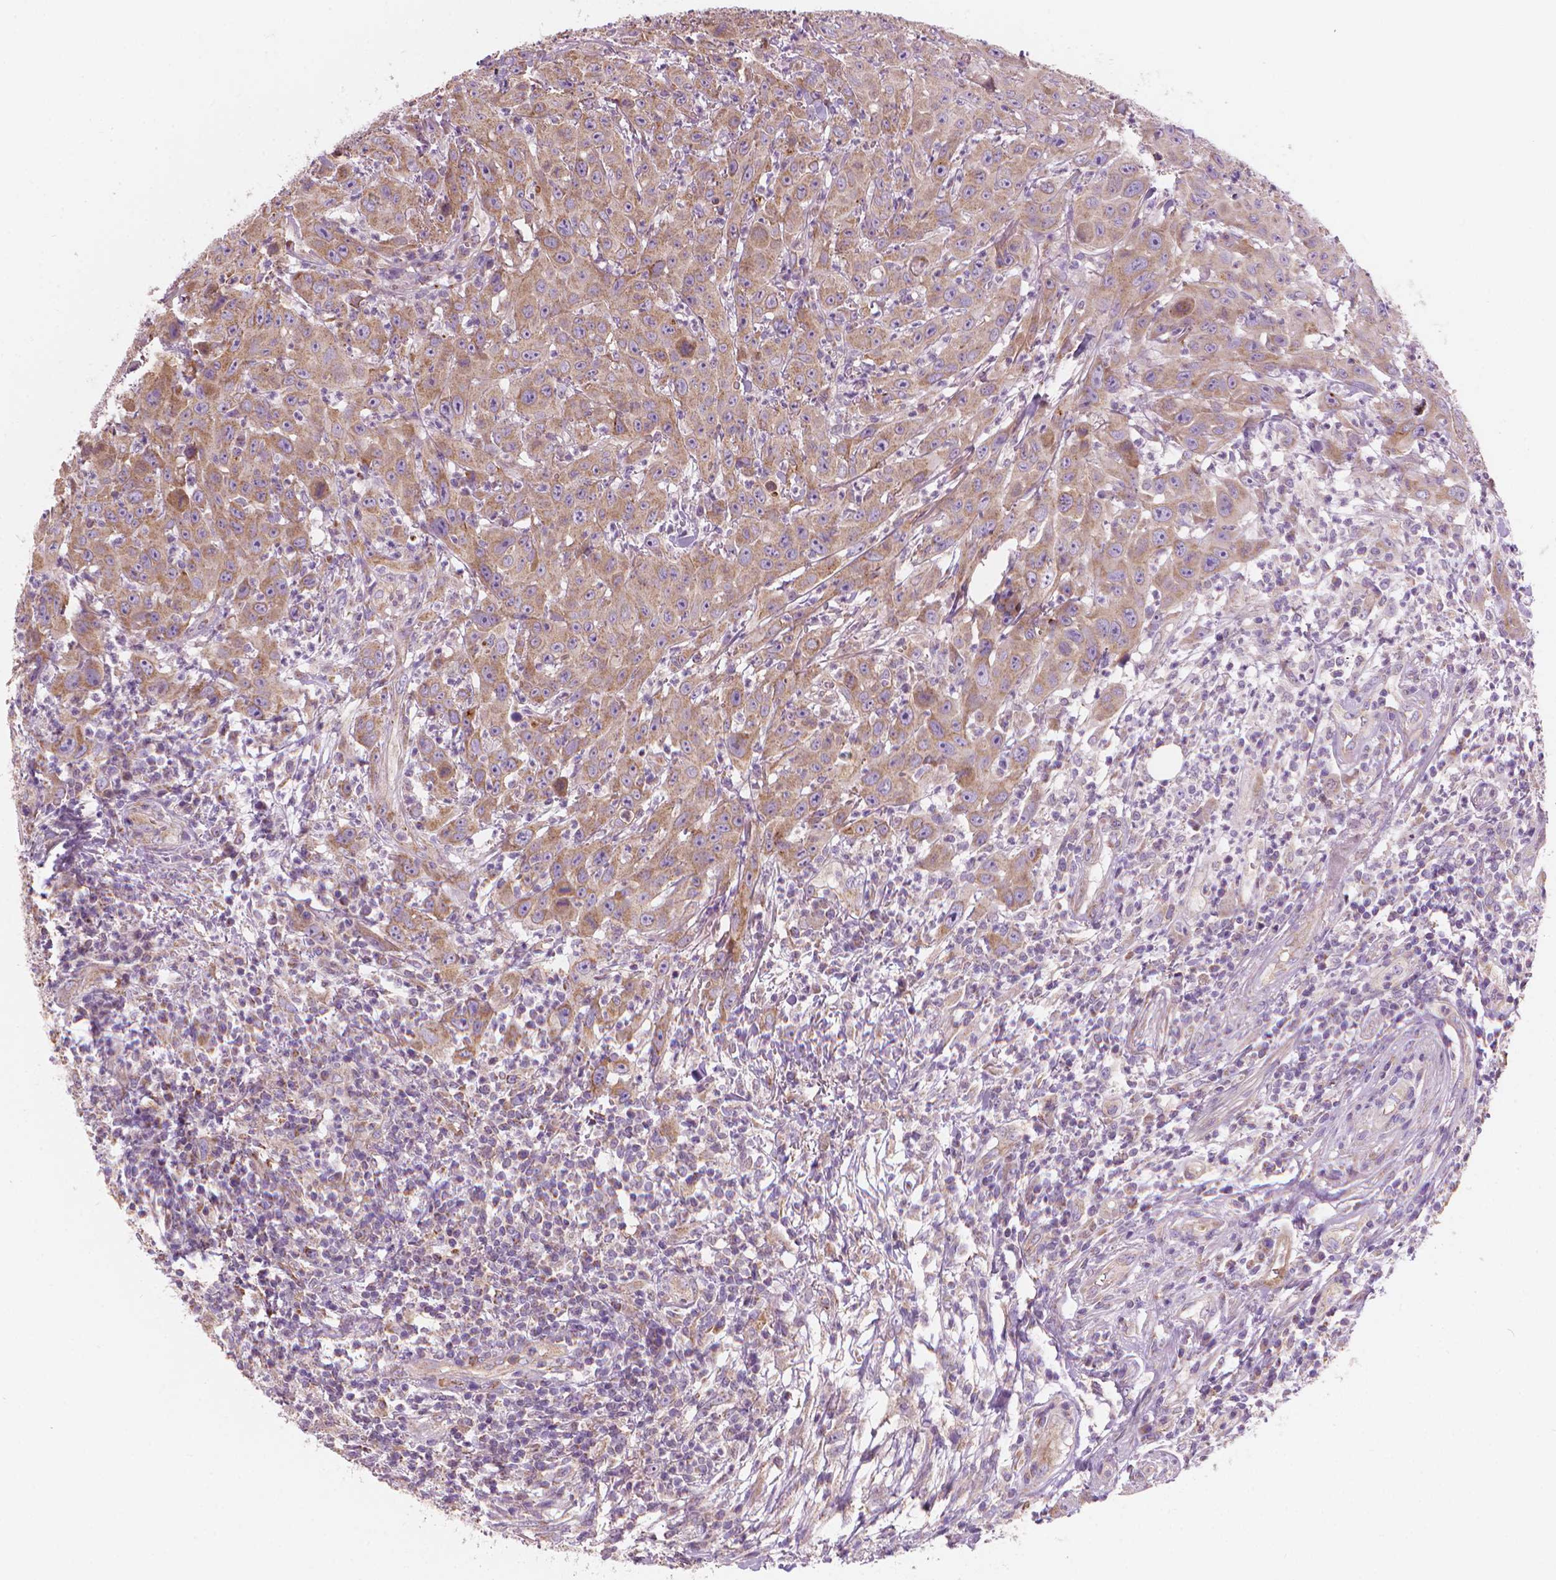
{"staining": {"intensity": "weak", "quantity": ">75%", "location": "cytoplasmic/membranous"}, "tissue": "head and neck cancer", "cell_type": "Tumor cells", "image_type": "cancer", "snomed": [{"axis": "morphology", "description": "Squamous cell carcinoma, NOS"}, {"axis": "topography", "description": "Skin"}, {"axis": "topography", "description": "Head-Neck"}], "caption": "IHC image of neoplastic tissue: head and neck cancer (squamous cell carcinoma) stained using immunohistochemistry (IHC) displays low levels of weak protein expression localized specifically in the cytoplasmic/membranous of tumor cells, appearing as a cytoplasmic/membranous brown color.", "gene": "TTC29", "patient": {"sex": "male", "age": 80}}